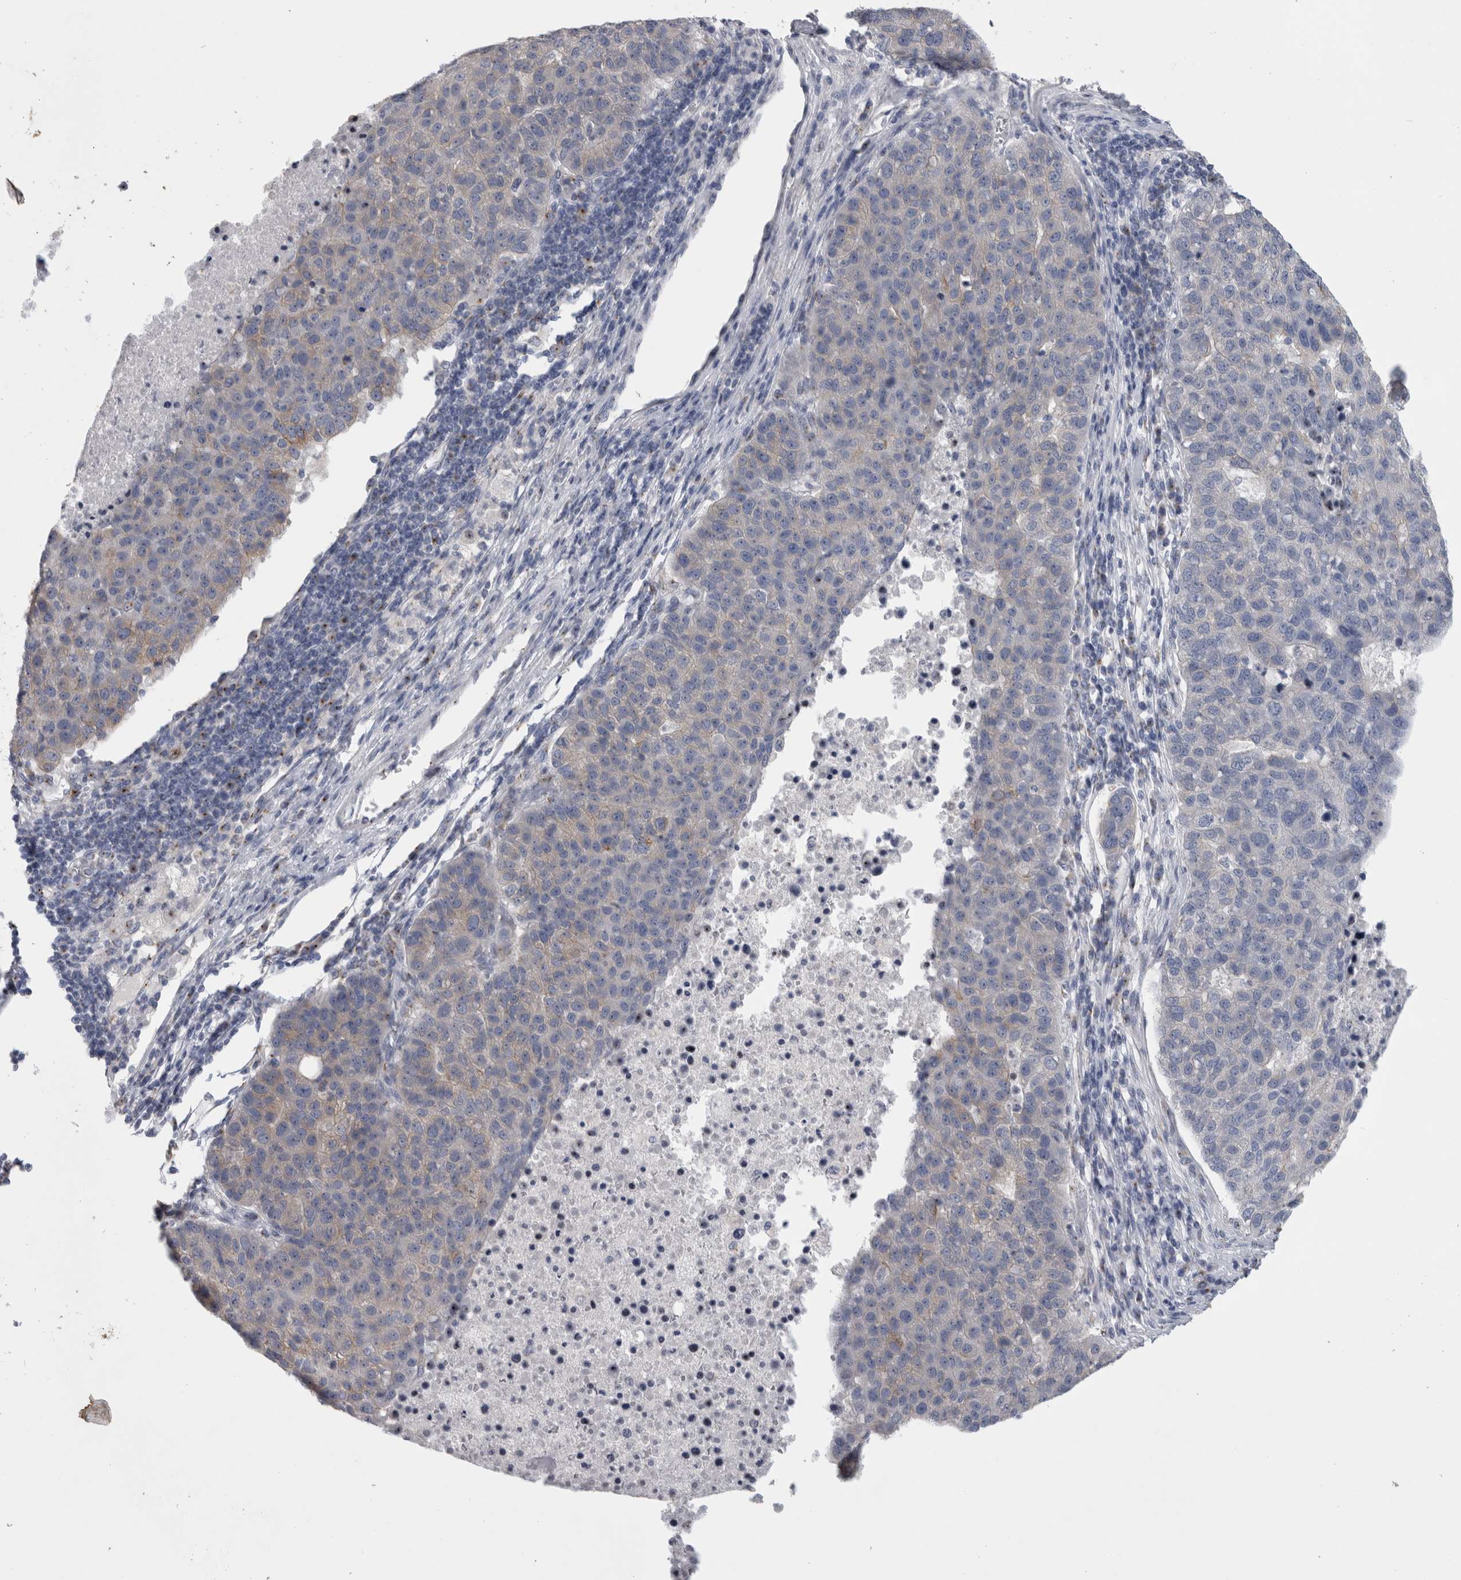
{"staining": {"intensity": "negative", "quantity": "none", "location": "none"}, "tissue": "pancreatic cancer", "cell_type": "Tumor cells", "image_type": "cancer", "snomed": [{"axis": "morphology", "description": "Adenocarcinoma, NOS"}, {"axis": "topography", "description": "Pancreas"}], "caption": "An immunohistochemistry (IHC) image of pancreatic adenocarcinoma is shown. There is no staining in tumor cells of pancreatic adenocarcinoma.", "gene": "AKAP9", "patient": {"sex": "female", "age": 61}}